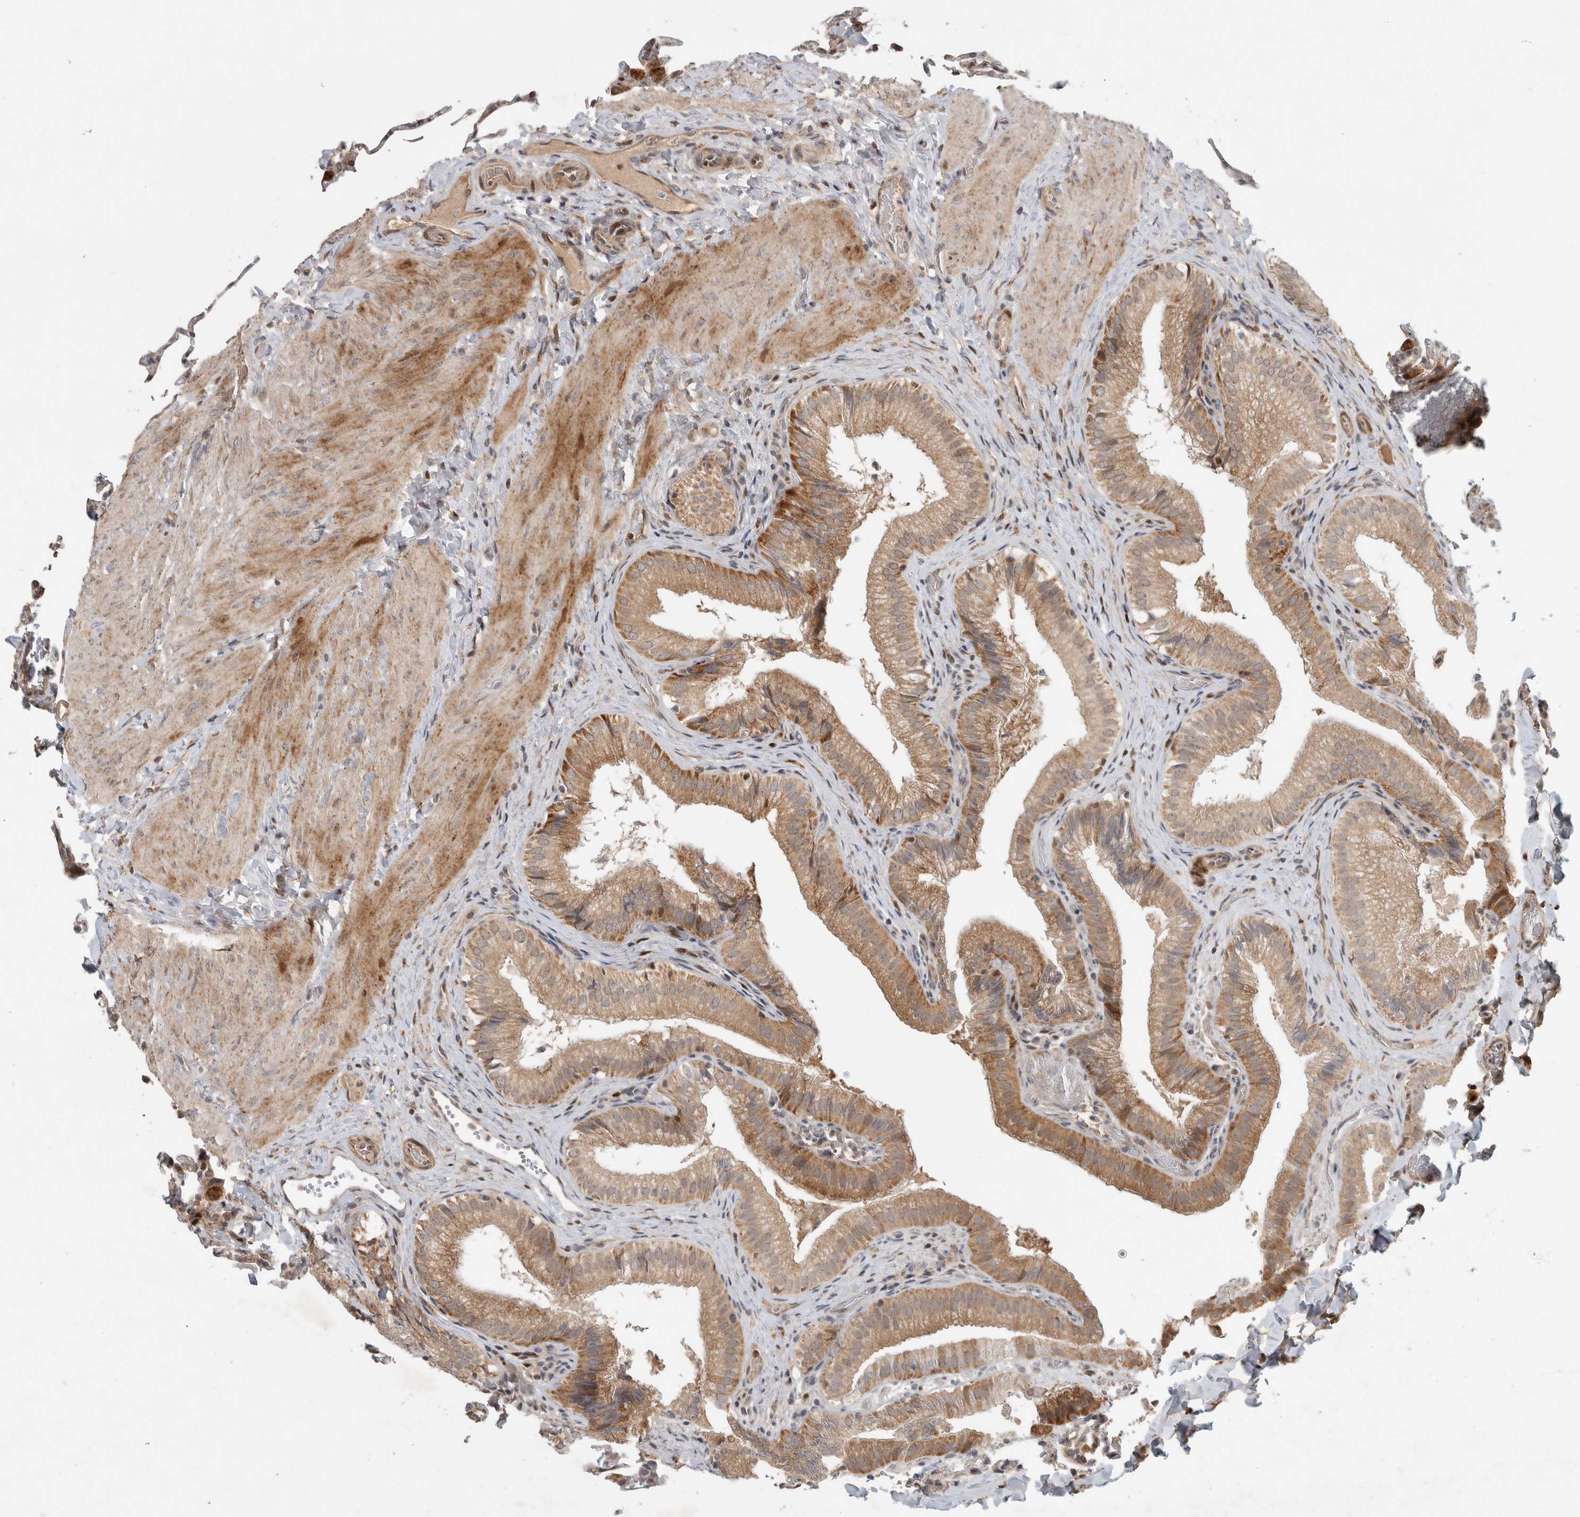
{"staining": {"intensity": "moderate", "quantity": ">75%", "location": "cytoplasmic/membranous"}, "tissue": "gallbladder", "cell_type": "Glandular cells", "image_type": "normal", "snomed": [{"axis": "morphology", "description": "Normal tissue, NOS"}, {"axis": "topography", "description": "Gallbladder"}], "caption": "This micrograph displays immunohistochemistry (IHC) staining of benign gallbladder, with medium moderate cytoplasmic/membranous staining in about >75% of glandular cells.", "gene": "INSRR", "patient": {"sex": "female", "age": 30}}